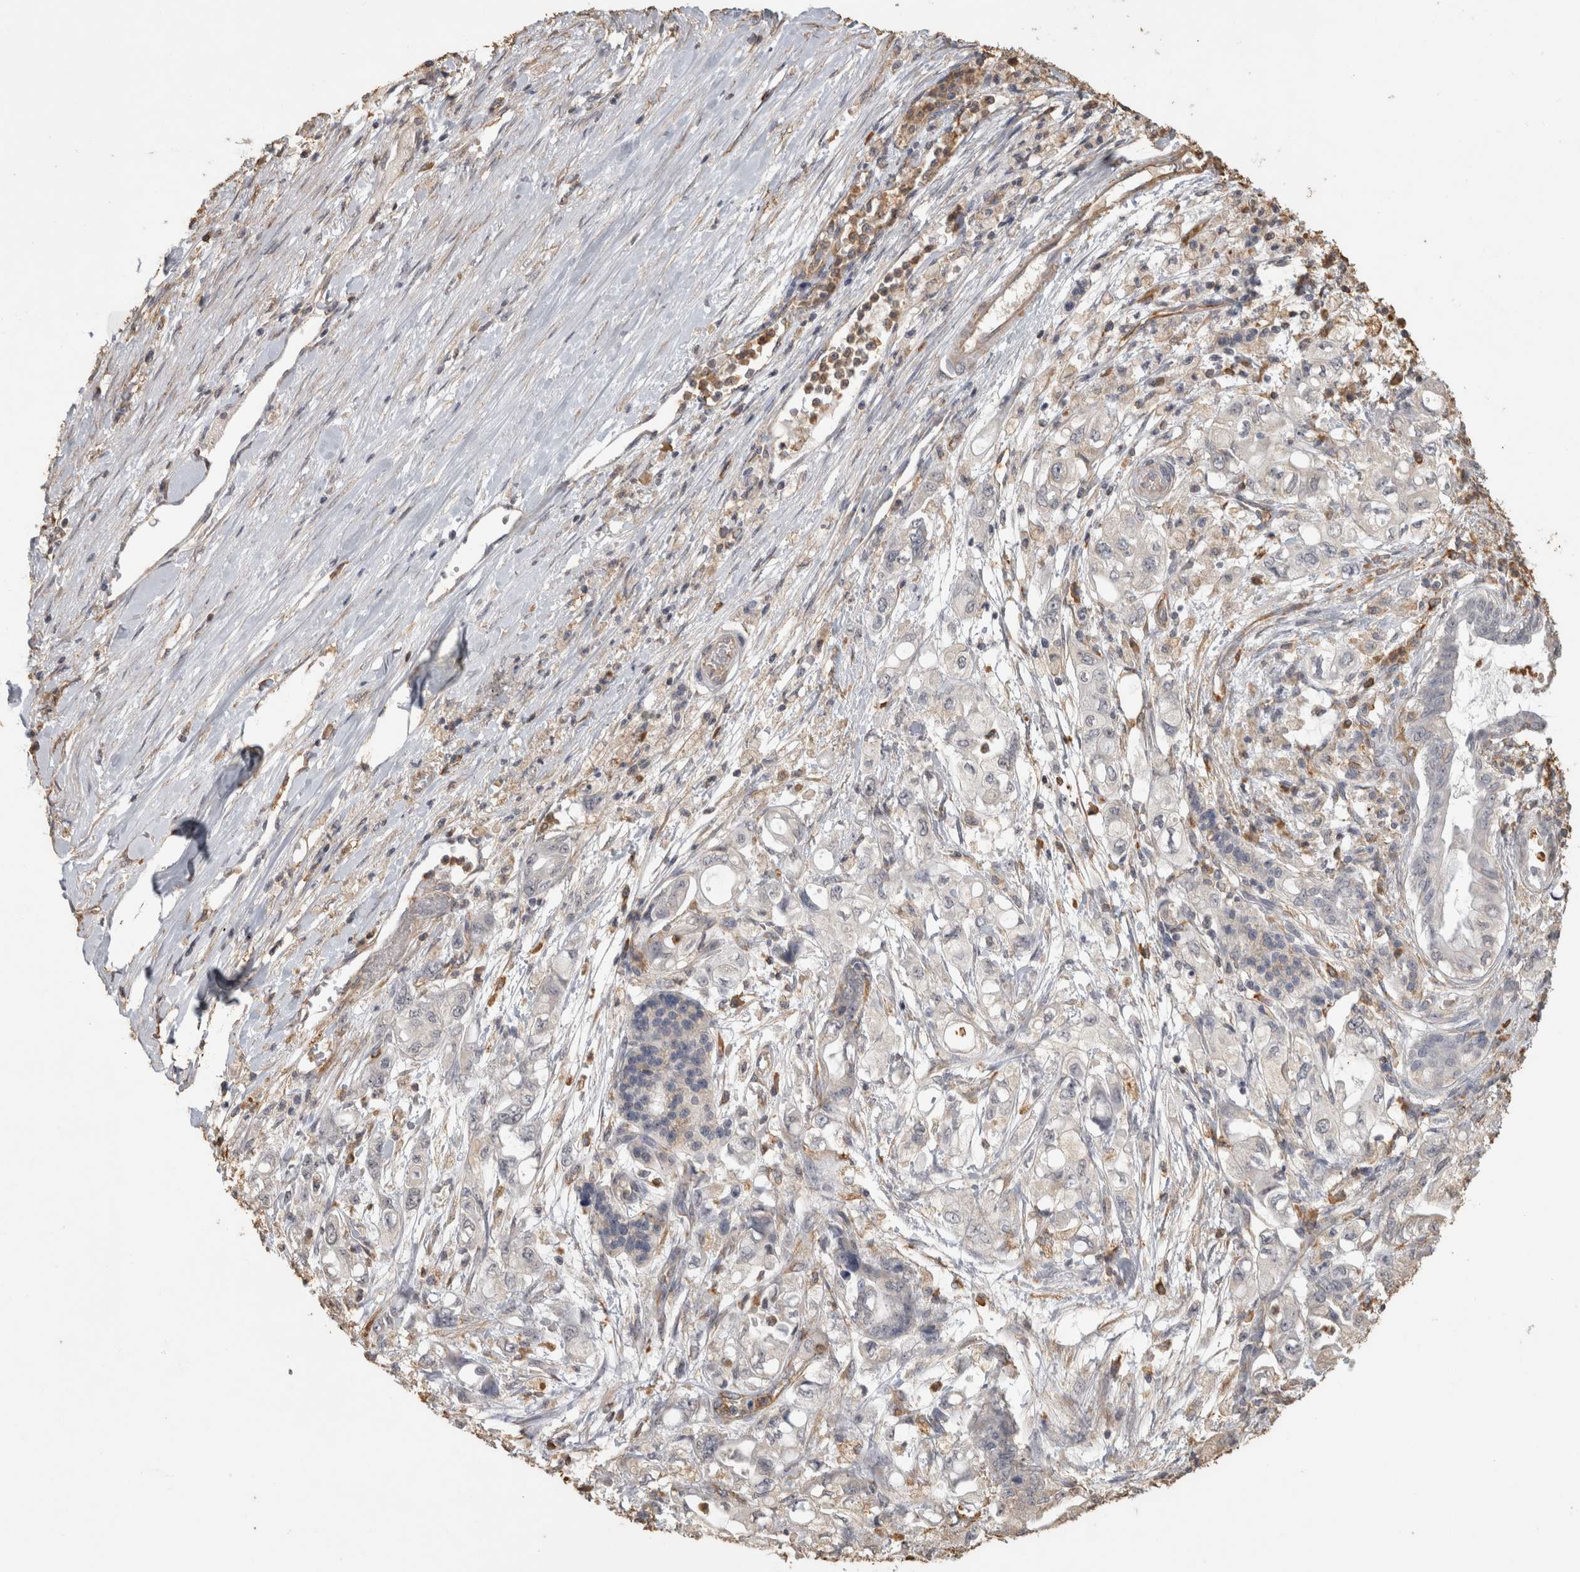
{"staining": {"intensity": "negative", "quantity": "none", "location": "none"}, "tissue": "pancreatic cancer", "cell_type": "Tumor cells", "image_type": "cancer", "snomed": [{"axis": "morphology", "description": "Adenocarcinoma, NOS"}, {"axis": "topography", "description": "Pancreas"}], "caption": "Tumor cells show no significant protein positivity in adenocarcinoma (pancreatic). (DAB (3,3'-diaminobenzidine) immunohistochemistry (IHC) with hematoxylin counter stain).", "gene": "REPS2", "patient": {"sex": "male", "age": 79}}